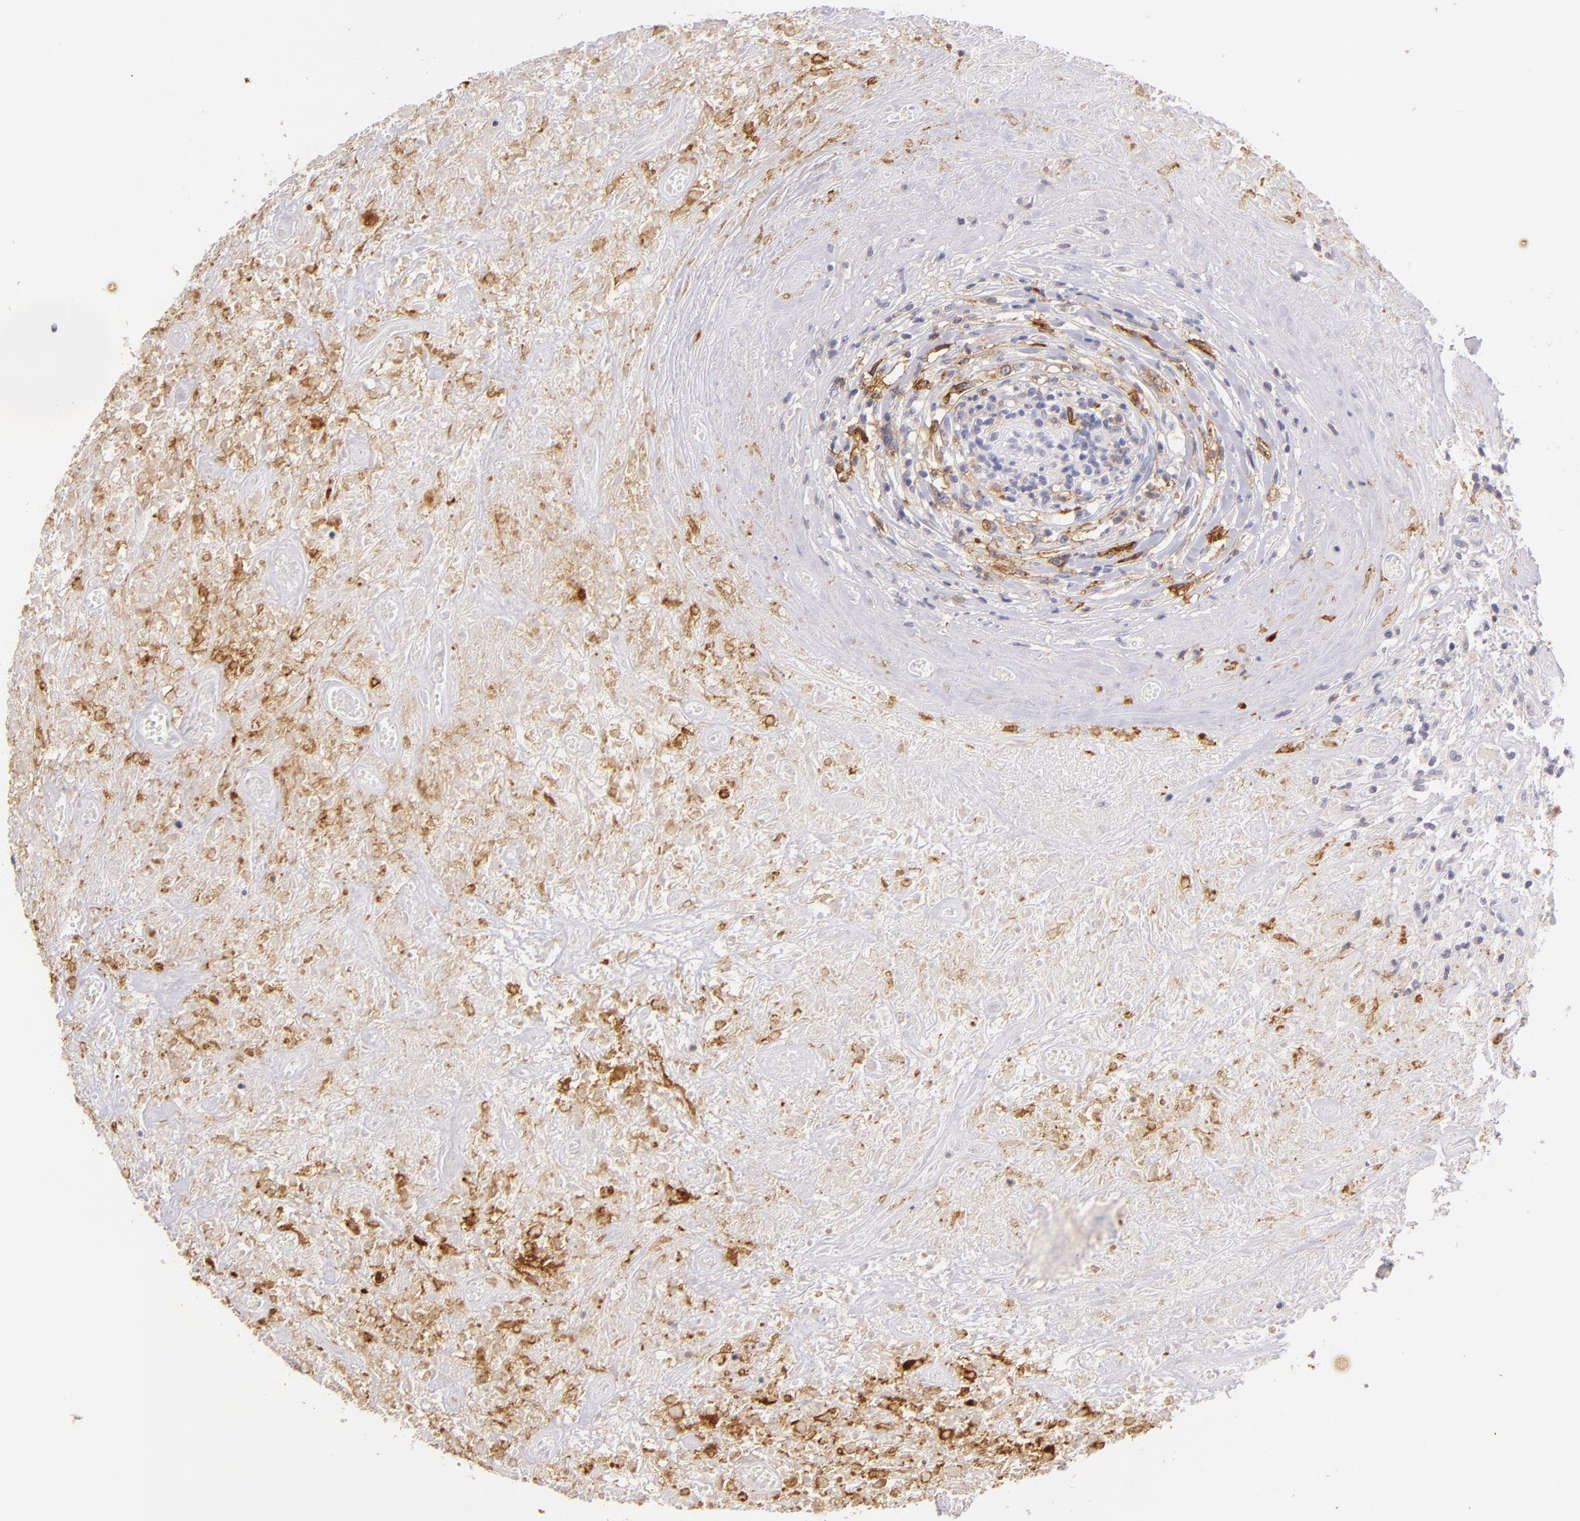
{"staining": {"intensity": "negative", "quantity": "none", "location": "none"}, "tissue": "lymphoma", "cell_type": "Tumor cells", "image_type": "cancer", "snomed": [{"axis": "morphology", "description": "Hodgkin's disease, NOS"}, {"axis": "topography", "description": "Lymph node"}], "caption": "Tumor cells show no significant protein positivity in Hodgkin's disease. (DAB (3,3'-diaminobenzidine) immunohistochemistry, high magnification).", "gene": "IL2RA", "patient": {"sex": "male", "age": 46}}